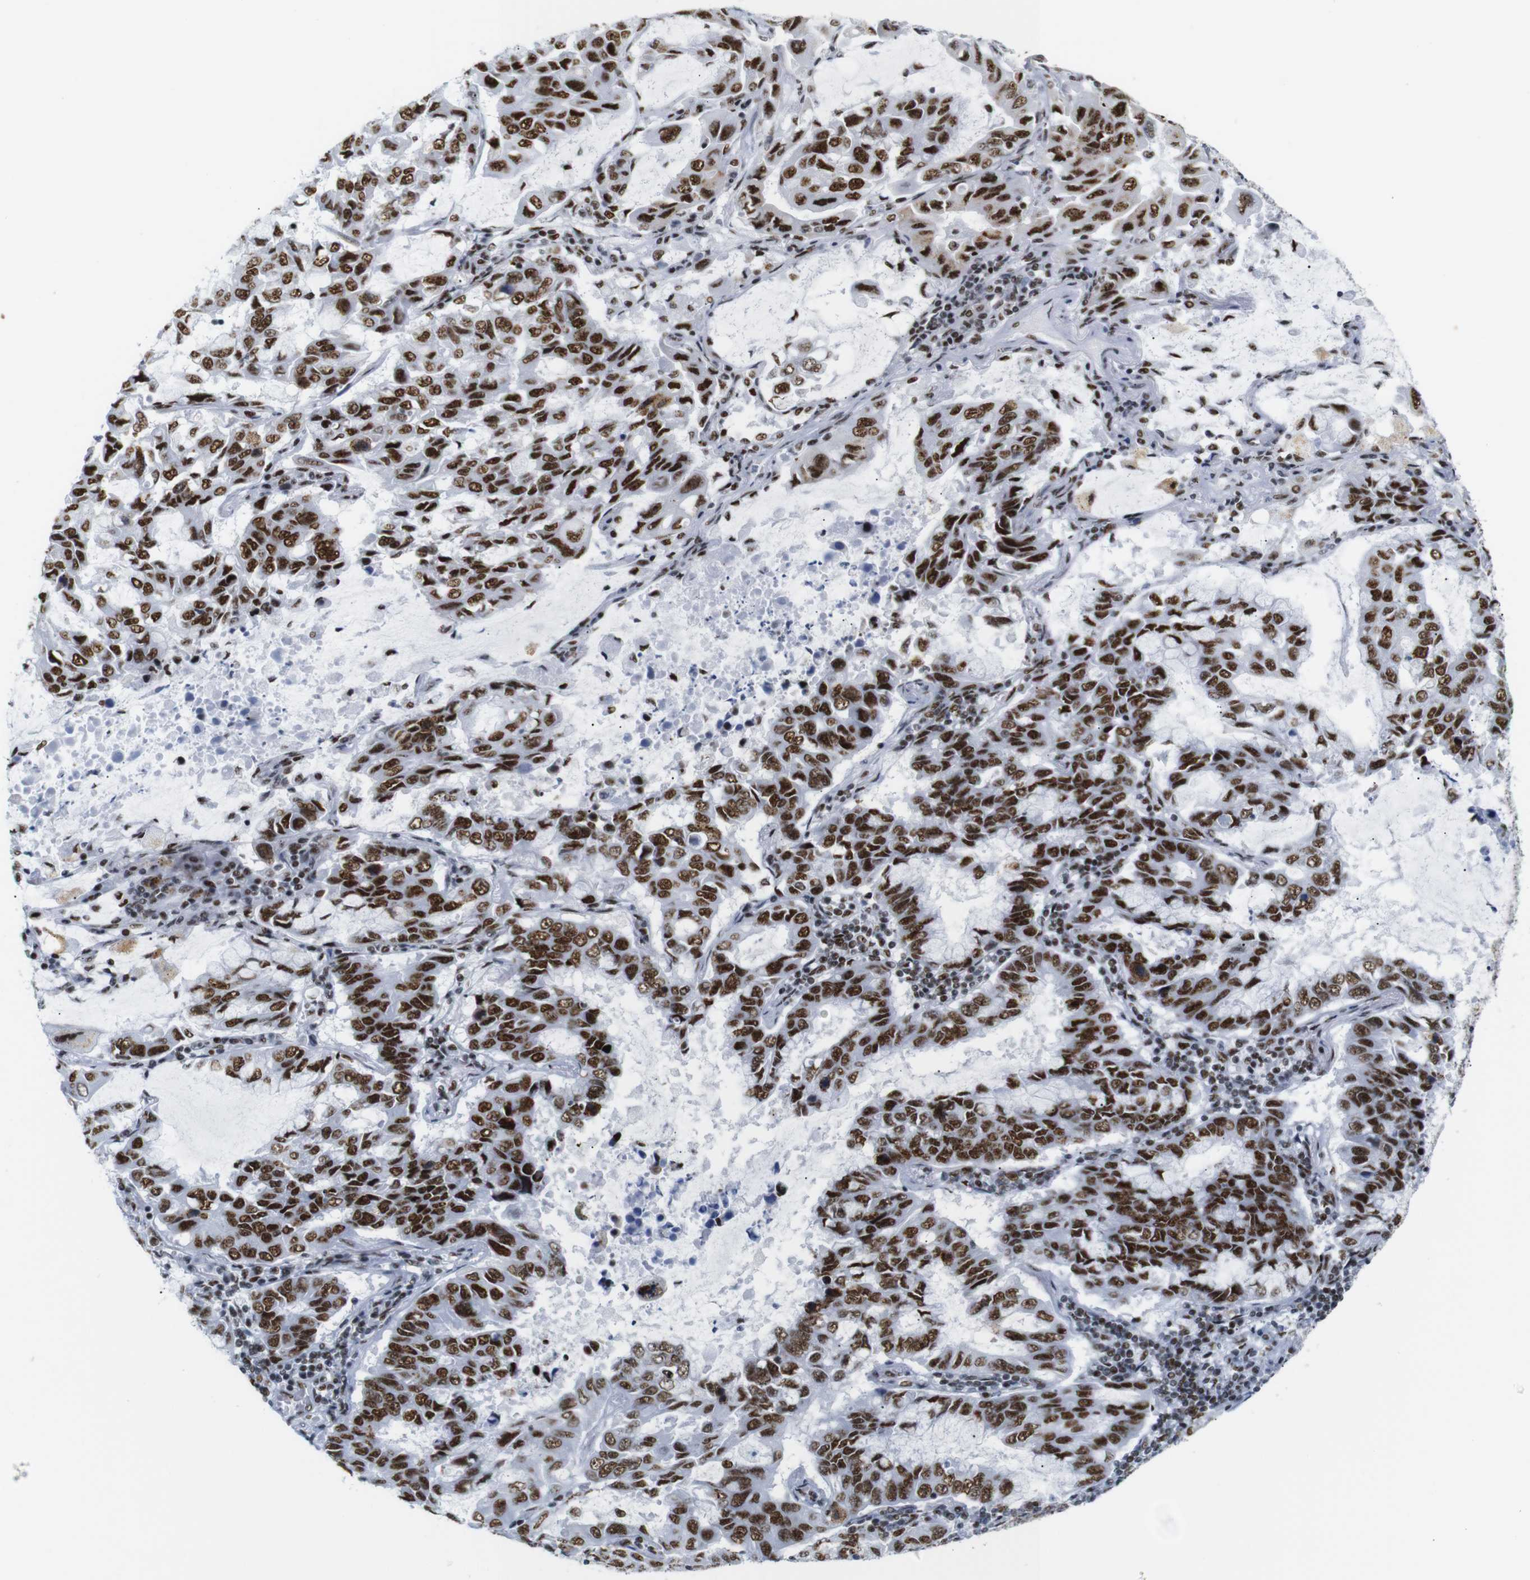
{"staining": {"intensity": "strong", "quantity": ">75%", "location": "nuclear"}, "tissue": "lung cancer", "cell_type": "Tumor cells", "image_type": "cancer", "snomed": [{"axis": "morphology", "description": "Adenocarcinoma, NOS"}, {"axis": "topography", "description": "Lung"}], "caption": "Immunohistochemical staining of lung cancer (adenocarcinoma) shows high levels of strong nuclear staining in approximately >75% of tumor cells.", "gene": "TRA2B", "patient": {"sex": "male", "age": 64}}